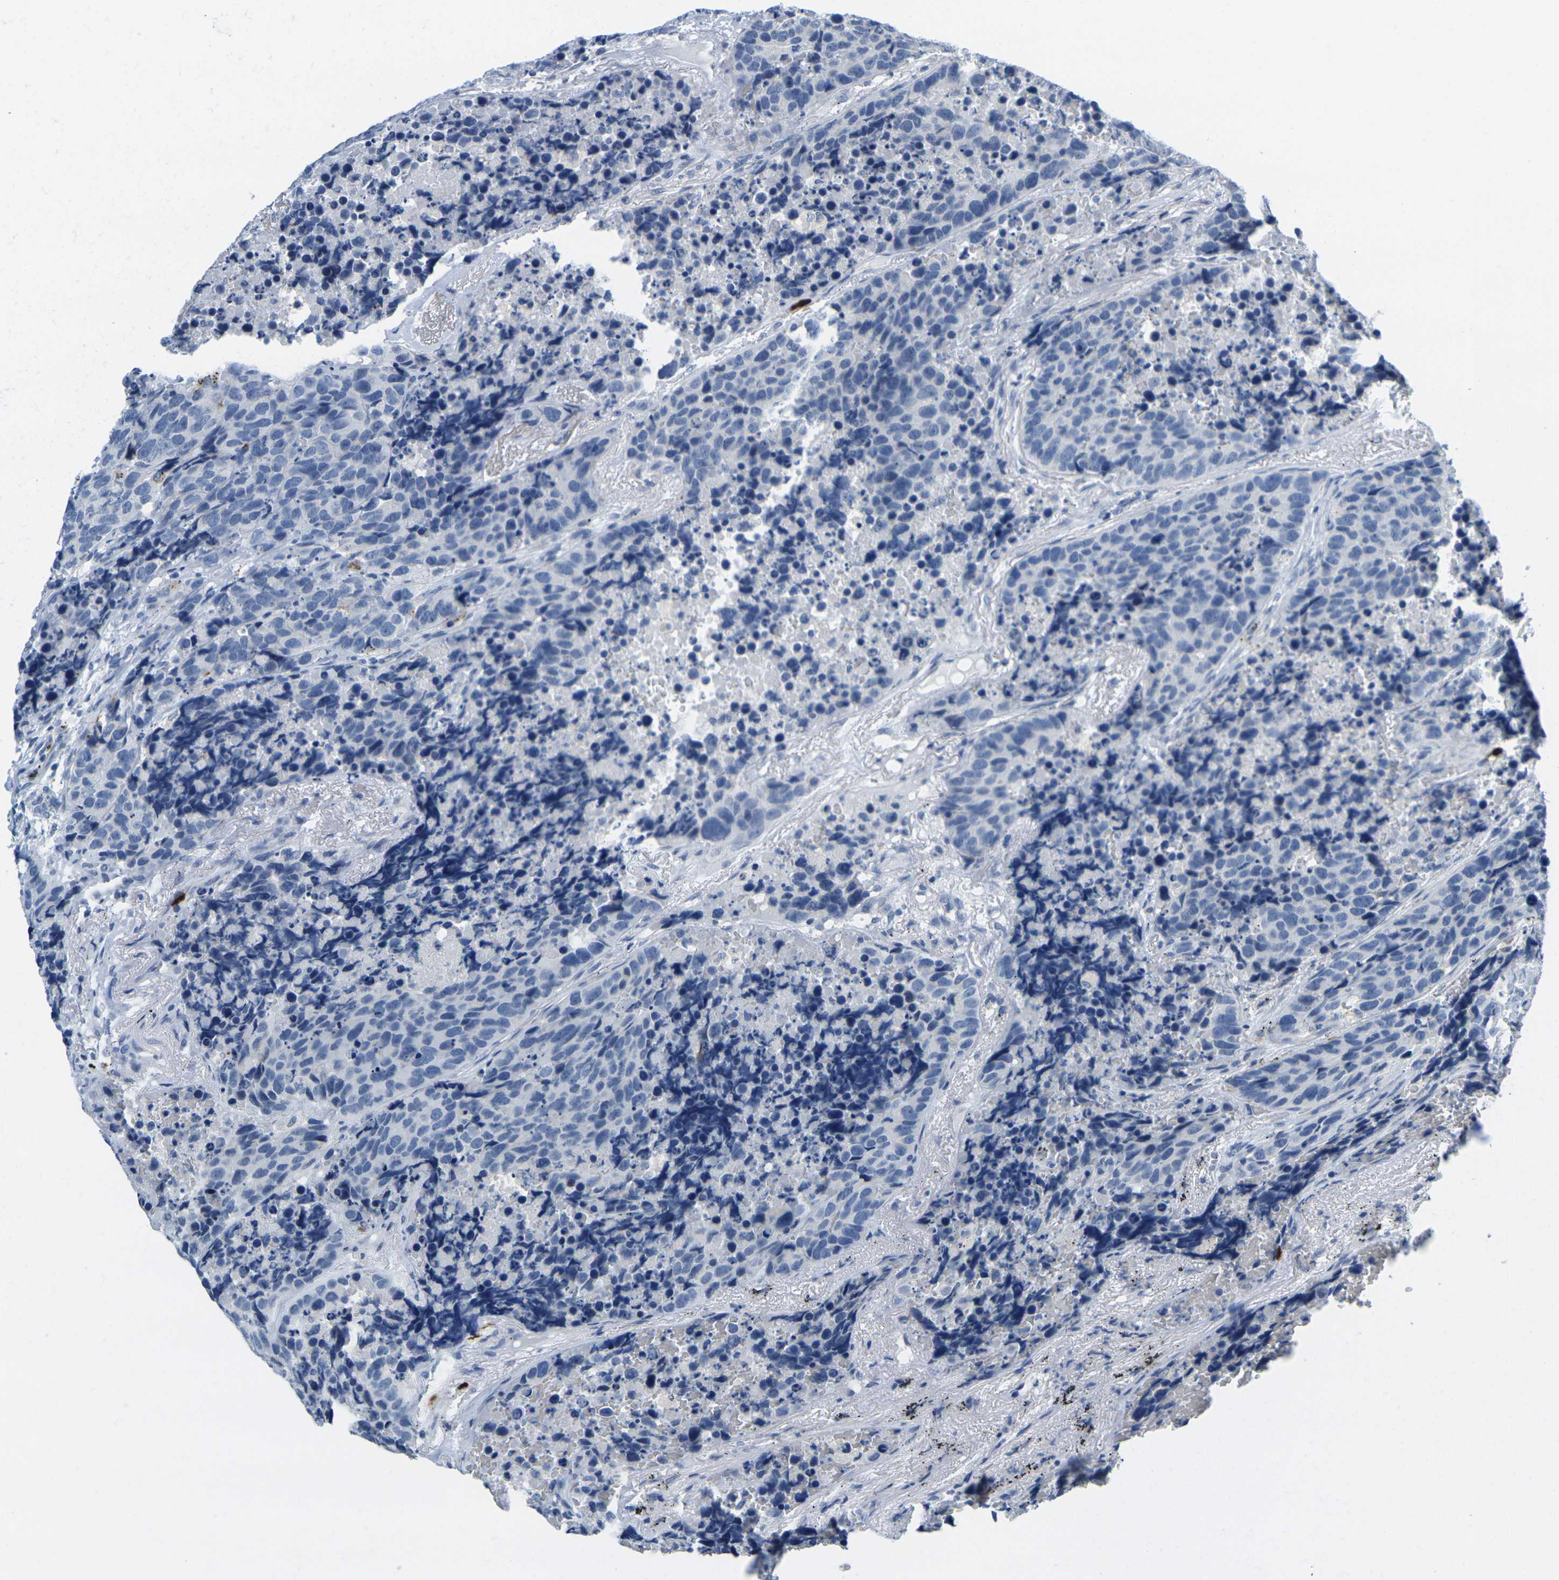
{"staining": {"intensity": "negative", "quantity": "none", "location": "none"}, "tissue": "carcinoid", "cell_type": "Tumor cells", "image_type": "cancer", "snomed": [{"axis": "morphology", "description": "Carcinoid, malignant, NOS"}, {"axis": "topography", "description": "Lung"}], "caption": "Carcinoid was stained to show a protein in brown. There is no significant expression in tumor cells. The staining was performed using DAB (3,3'-diaminobenzidine) to visualize the protein expression in brown, while the nuclei were stained in blue with hematoxylin (Magnification: 20x).", "gene": "GPR15", "patient": {"sex": "male", "age": 60}}